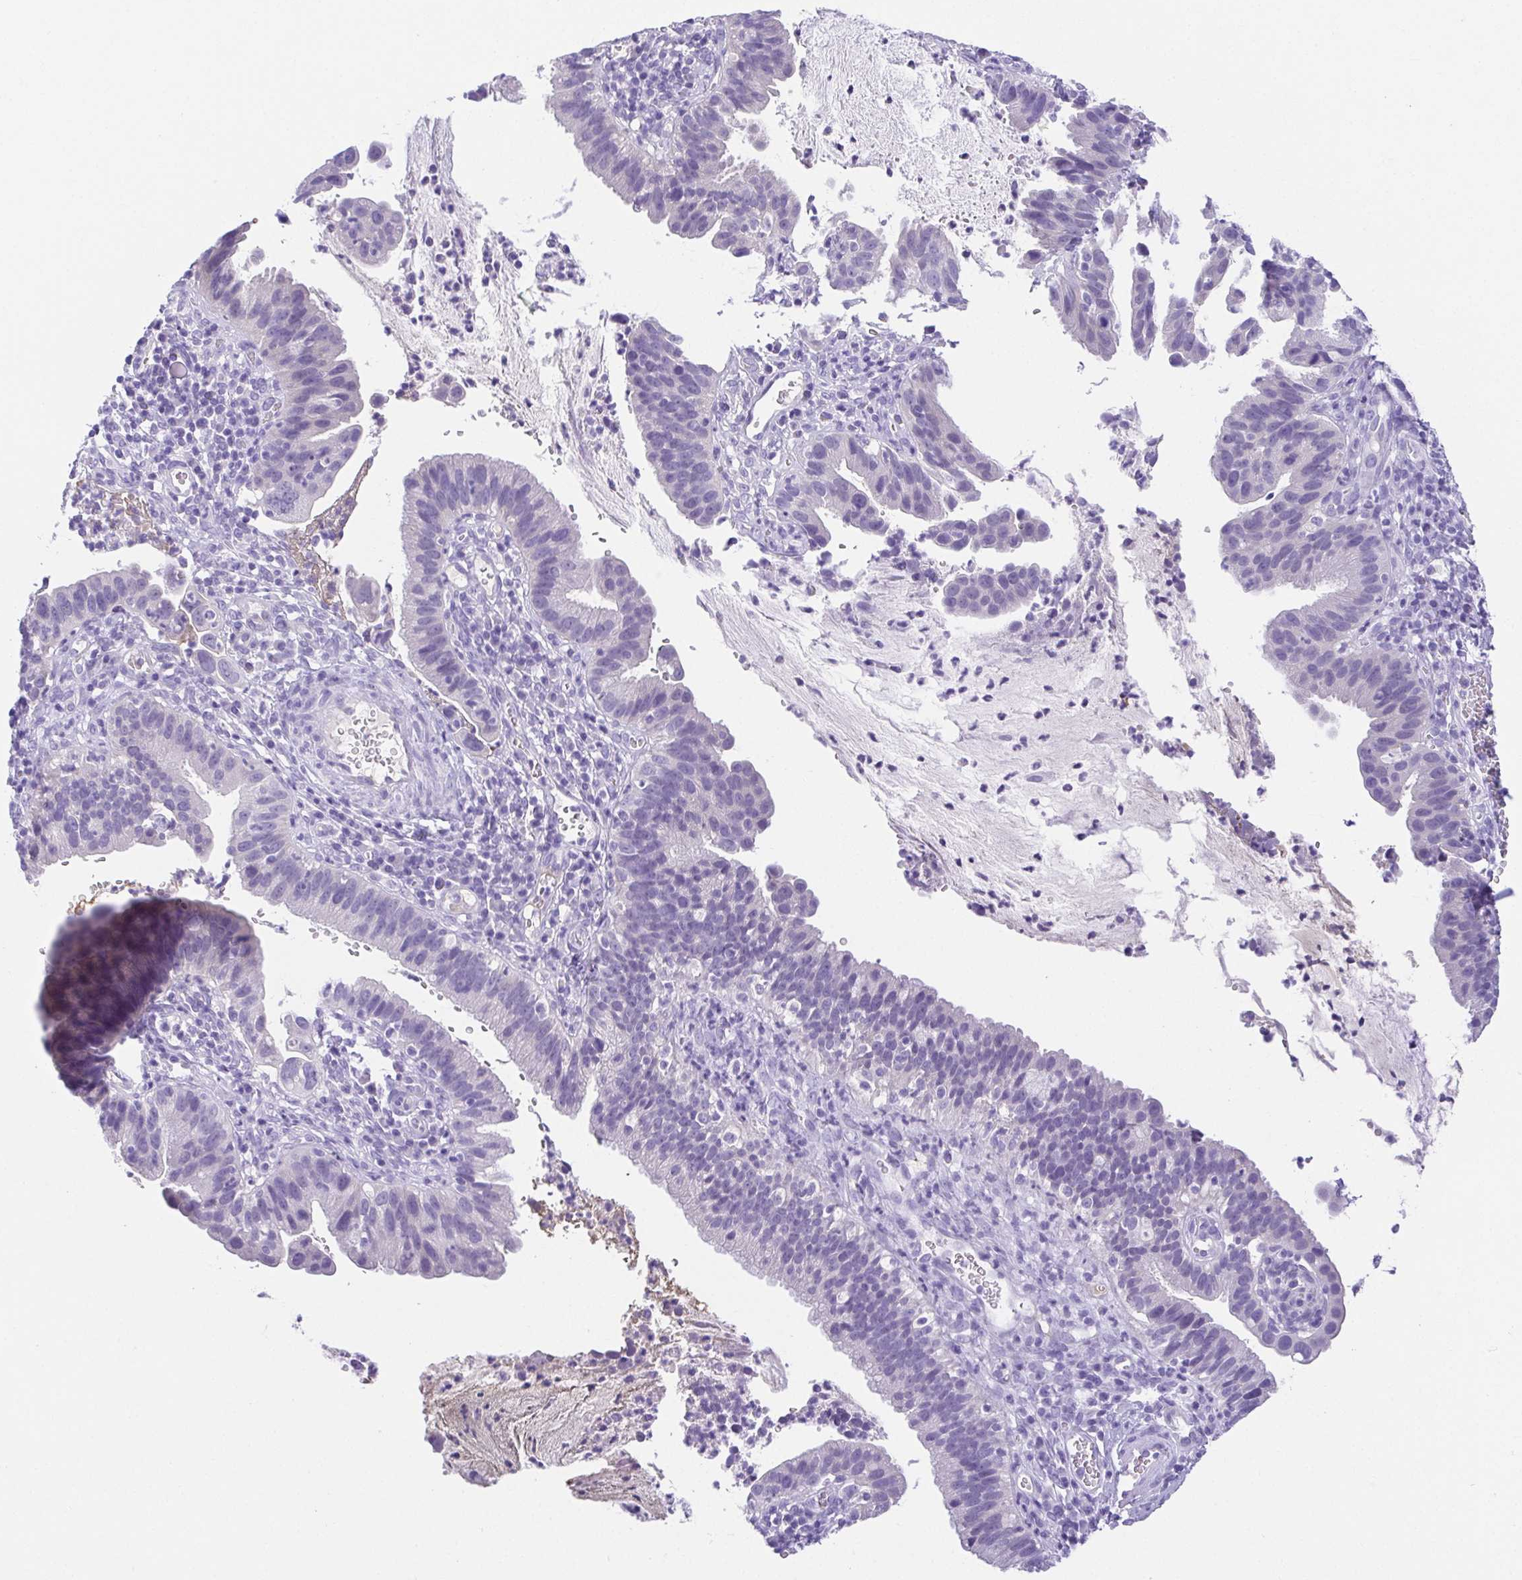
{"staining": {"intensity": "negative", "quantity": "none", "location": "none"}, "tissue": "cervical cancer", "cell_type": "Tumor cells", "image_type": "cancer", "snomed": [{"axis": "morphology", "description": "Adenocarcinoma, NOS"}, {"axis": "topography", "description": "Cervix"}], "caption": "This is an immunohistochemistry histopathology image of human cervical cancer (adenocarcinoma). There is no staining in tumor cells.", "gene": "SPATA4", "patient": {"sex": "female", "age": 34}}